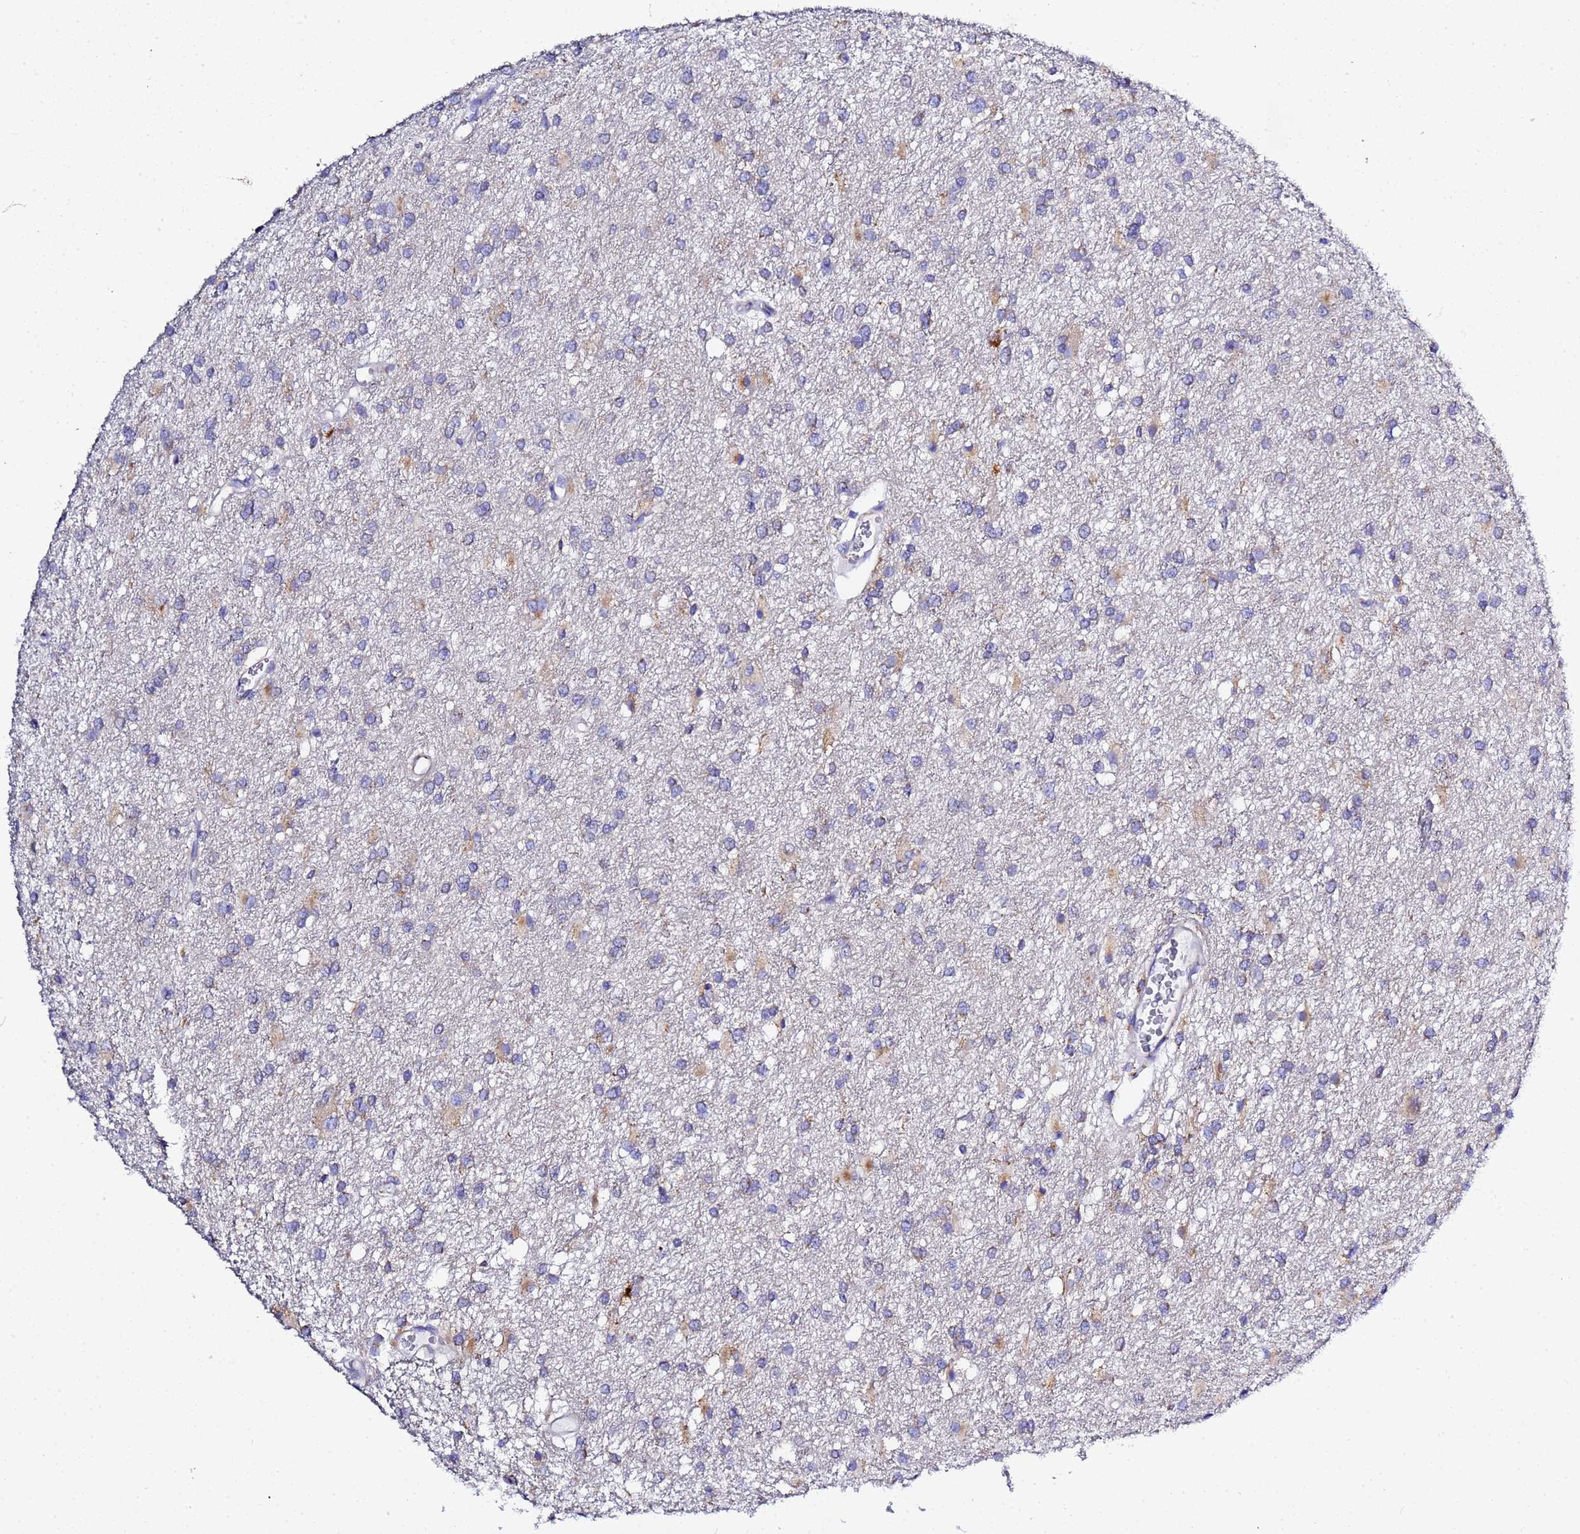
{"staining": {"intensity": "weak", "quantity": "<25%", "location": "cytoplasmic/membranous"}, "tissue": "glioma", "cell_type": "Tumor cells", "image_type": "cancer", "snomed": [{"axis": "morphology", "description": "Glioma, malignant, High grade"}, {"axis": "topography", "description": "Brain"}], "caption": "A histopathology image of malignant glioma (high-grade) stained for a protein reveals no brown staining in tumor cells. The staining is performed using DAB brown chromogen with nuclei counter-stained in using hematoxylin.", "gene": "VTI1B", "patient": {"sex": "female", "age": 50}}